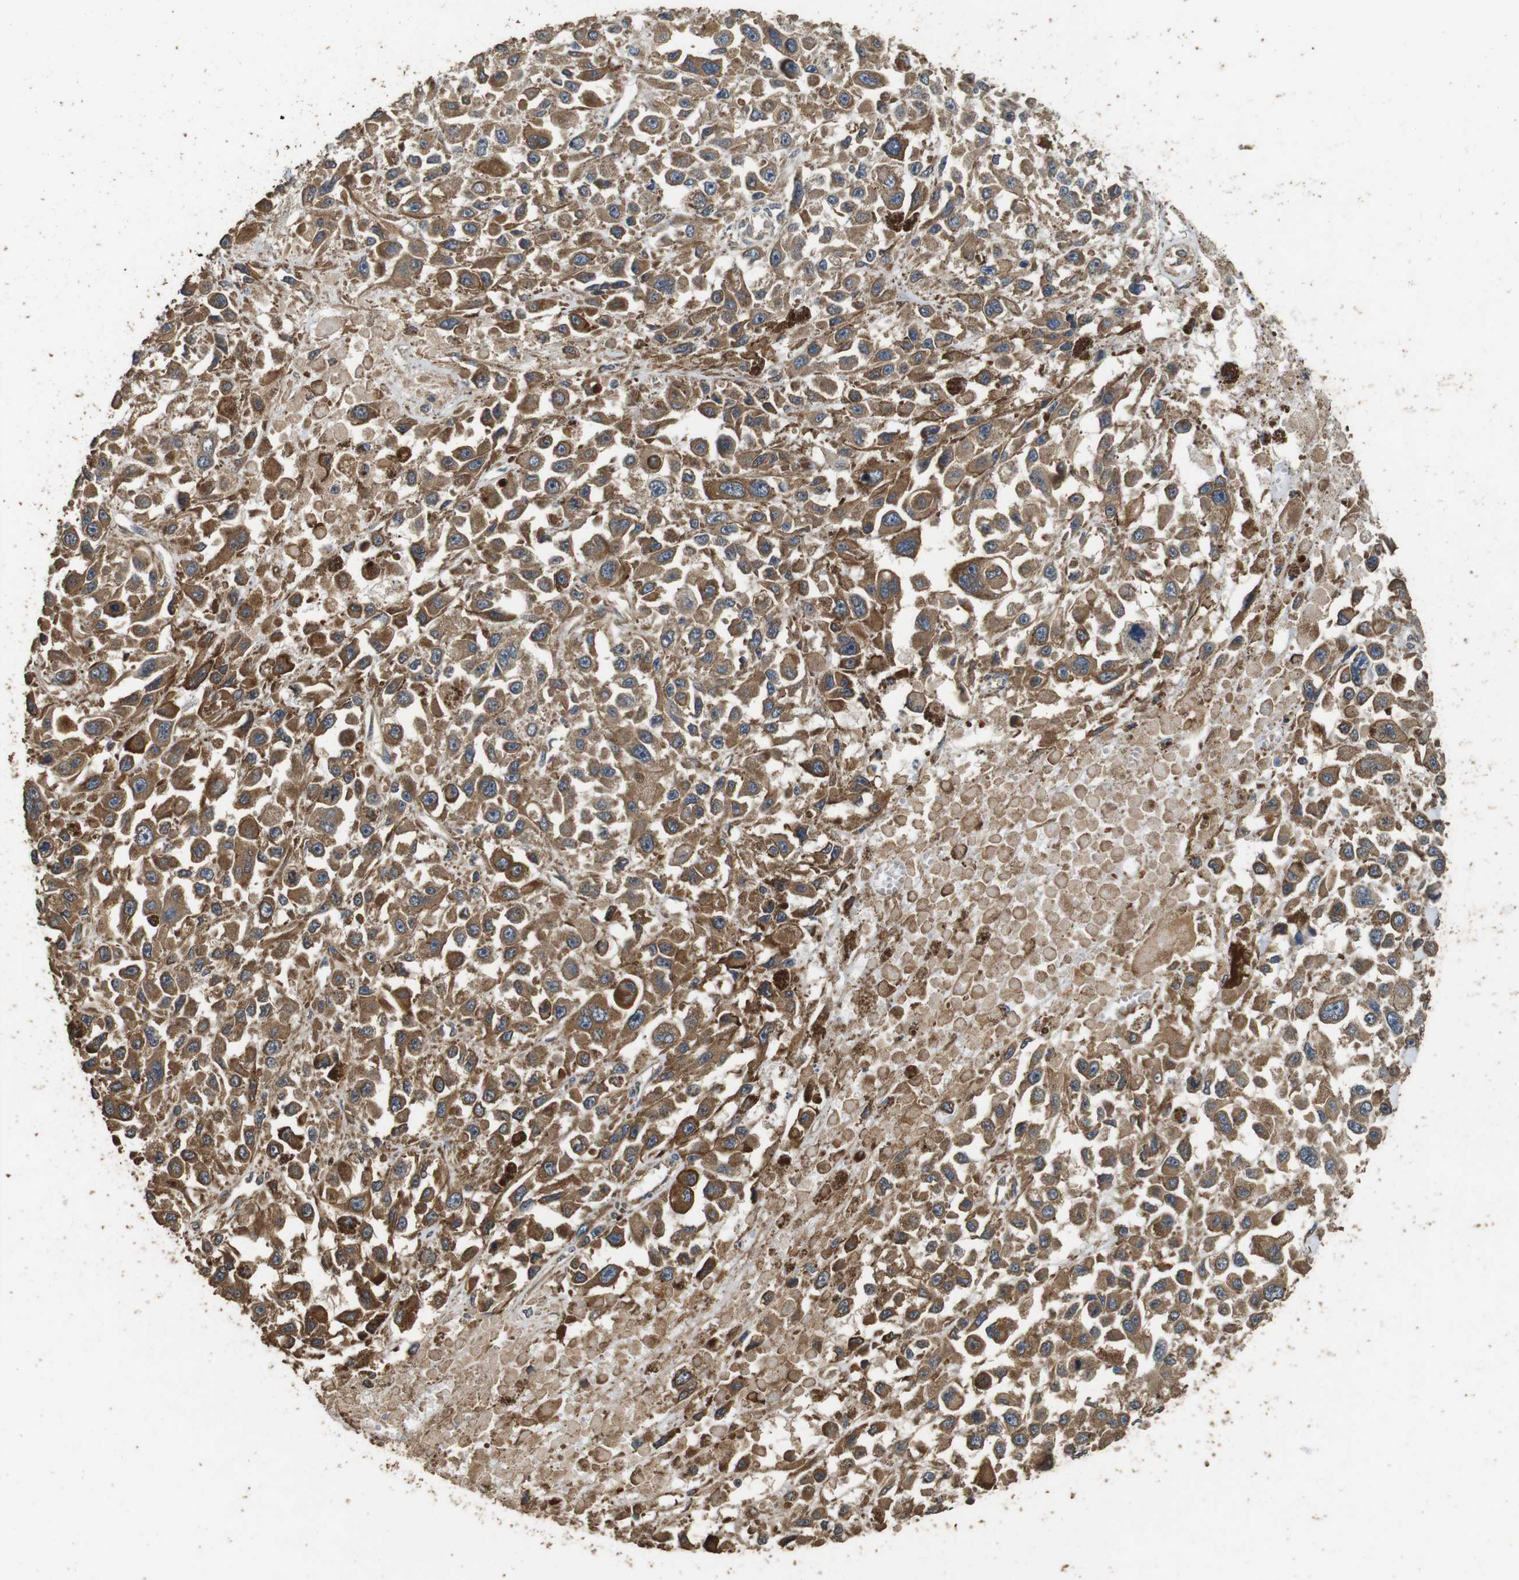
{"staining": {"intensity": "moderate", "quantity": ">75%", "location": "cytoplasmic/membranous"}, "tissue": "melanoma", "cell_type": "Tumor cells", "image_type": "cancer", "snomed": [{"axis": "morphology", "description": "Malignant melanoma, Metastatic site"}, {"axis": "topography", "description": "Lymph node"}], "caption": "Protein positivity by immunohistochemistry (IHC) reveals moderate cytoplasmic/membranous staining in approximately >75% of tumor cells in malignant melanoma (metastatic site).", "gene": "CNPY4", "patient": {"sex": "male", "age": 59}}